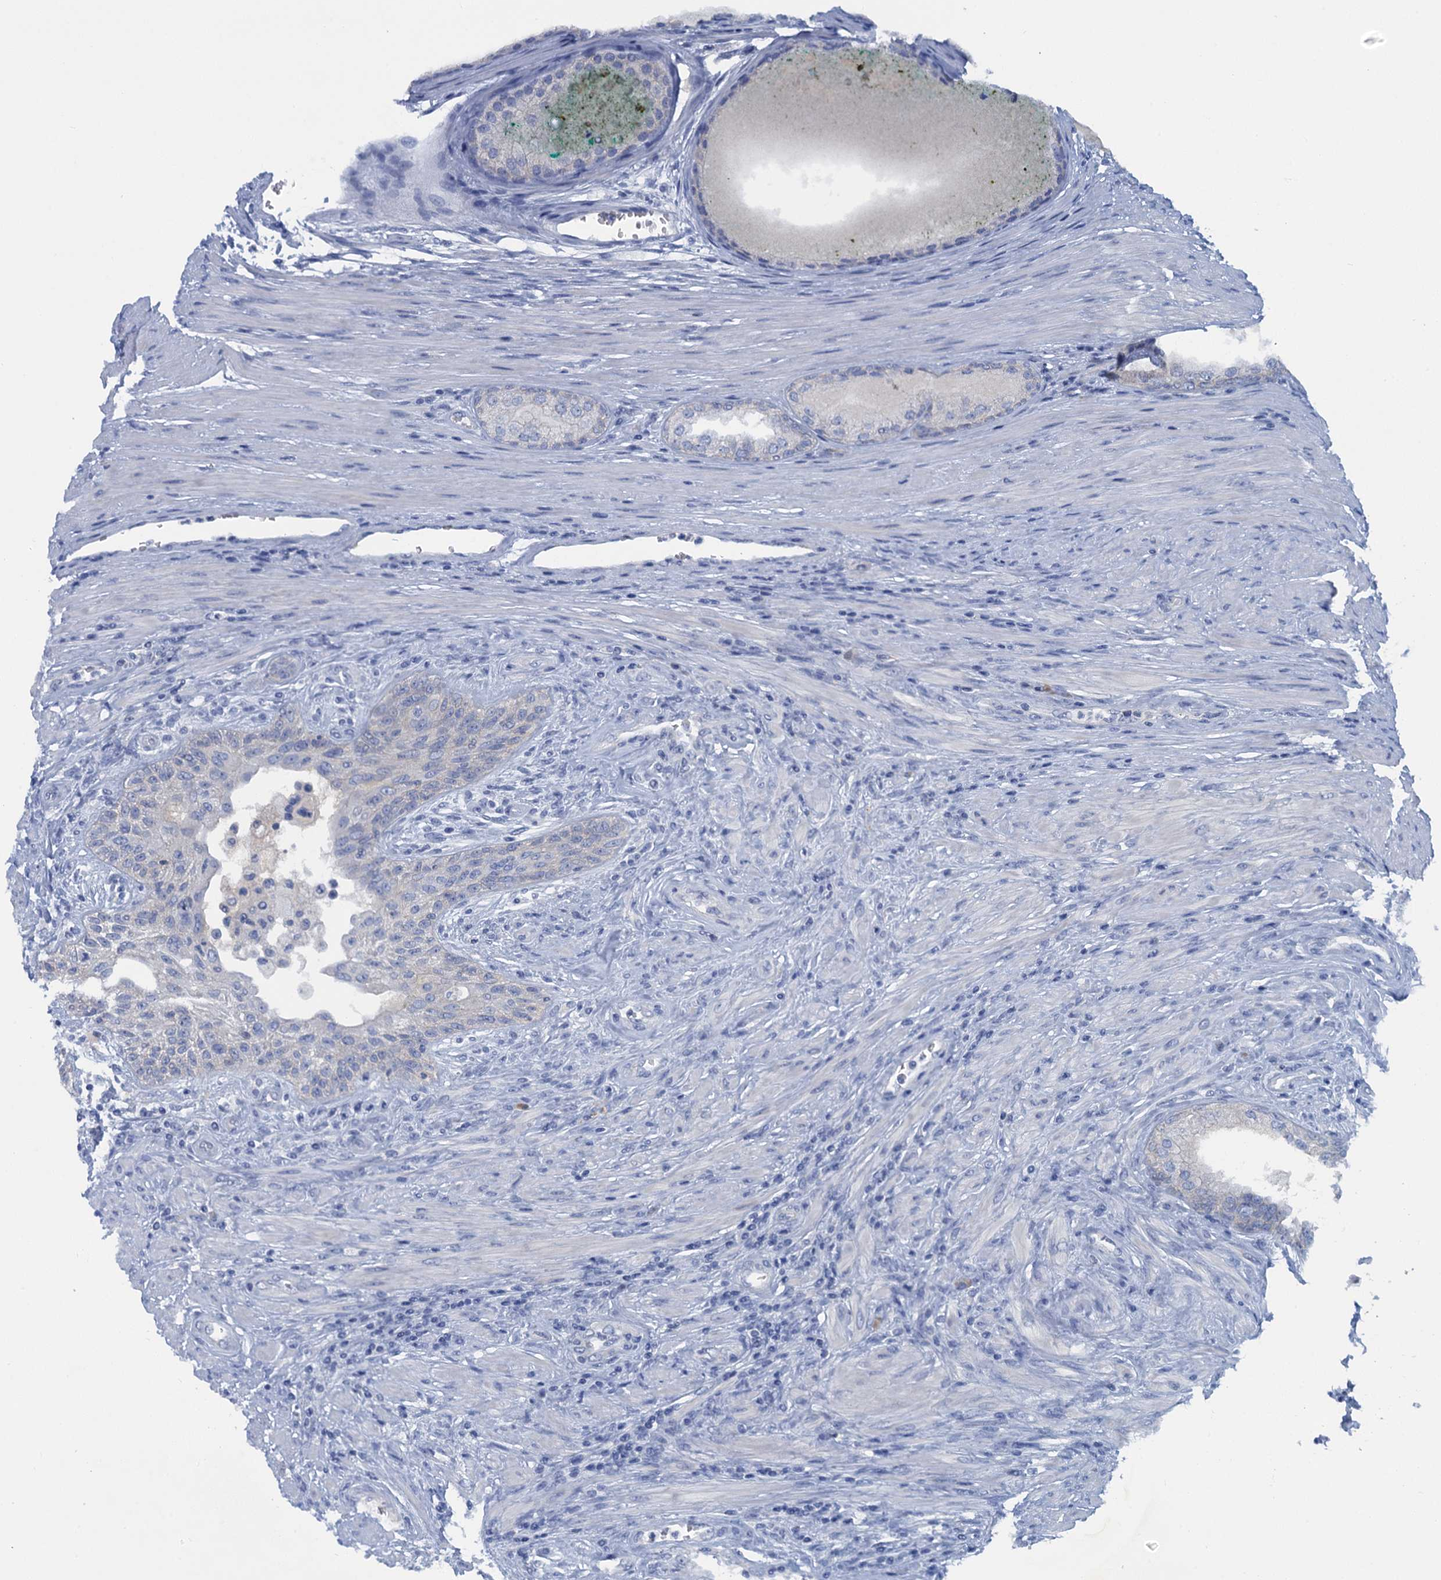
{"staining": {"intensity": "negative", "quantity": "none", "location": "none"}, "tissue": "prostate cancer", "cell_type": "Tumor cells", "image_type": "cancer", "snomed": [{"axis": "morphology", "description": "Normal tissue, NOS"}, {"axis": "morphology", "description": "Adenocarcinoma, Low grade"}, {"axis": "topography", "description": "Prostate"}, {"axis": "topography", "description": "Peripheral nerve tissue"}], "caption": "Immunohistochemistry micrograph of neoplastic tissue: prostate cancer stained with DAB exhibits no significant protein positivity in tumor cells.", "gene": "MYADML2", "patient": {"sex": "male", "age": 71}}